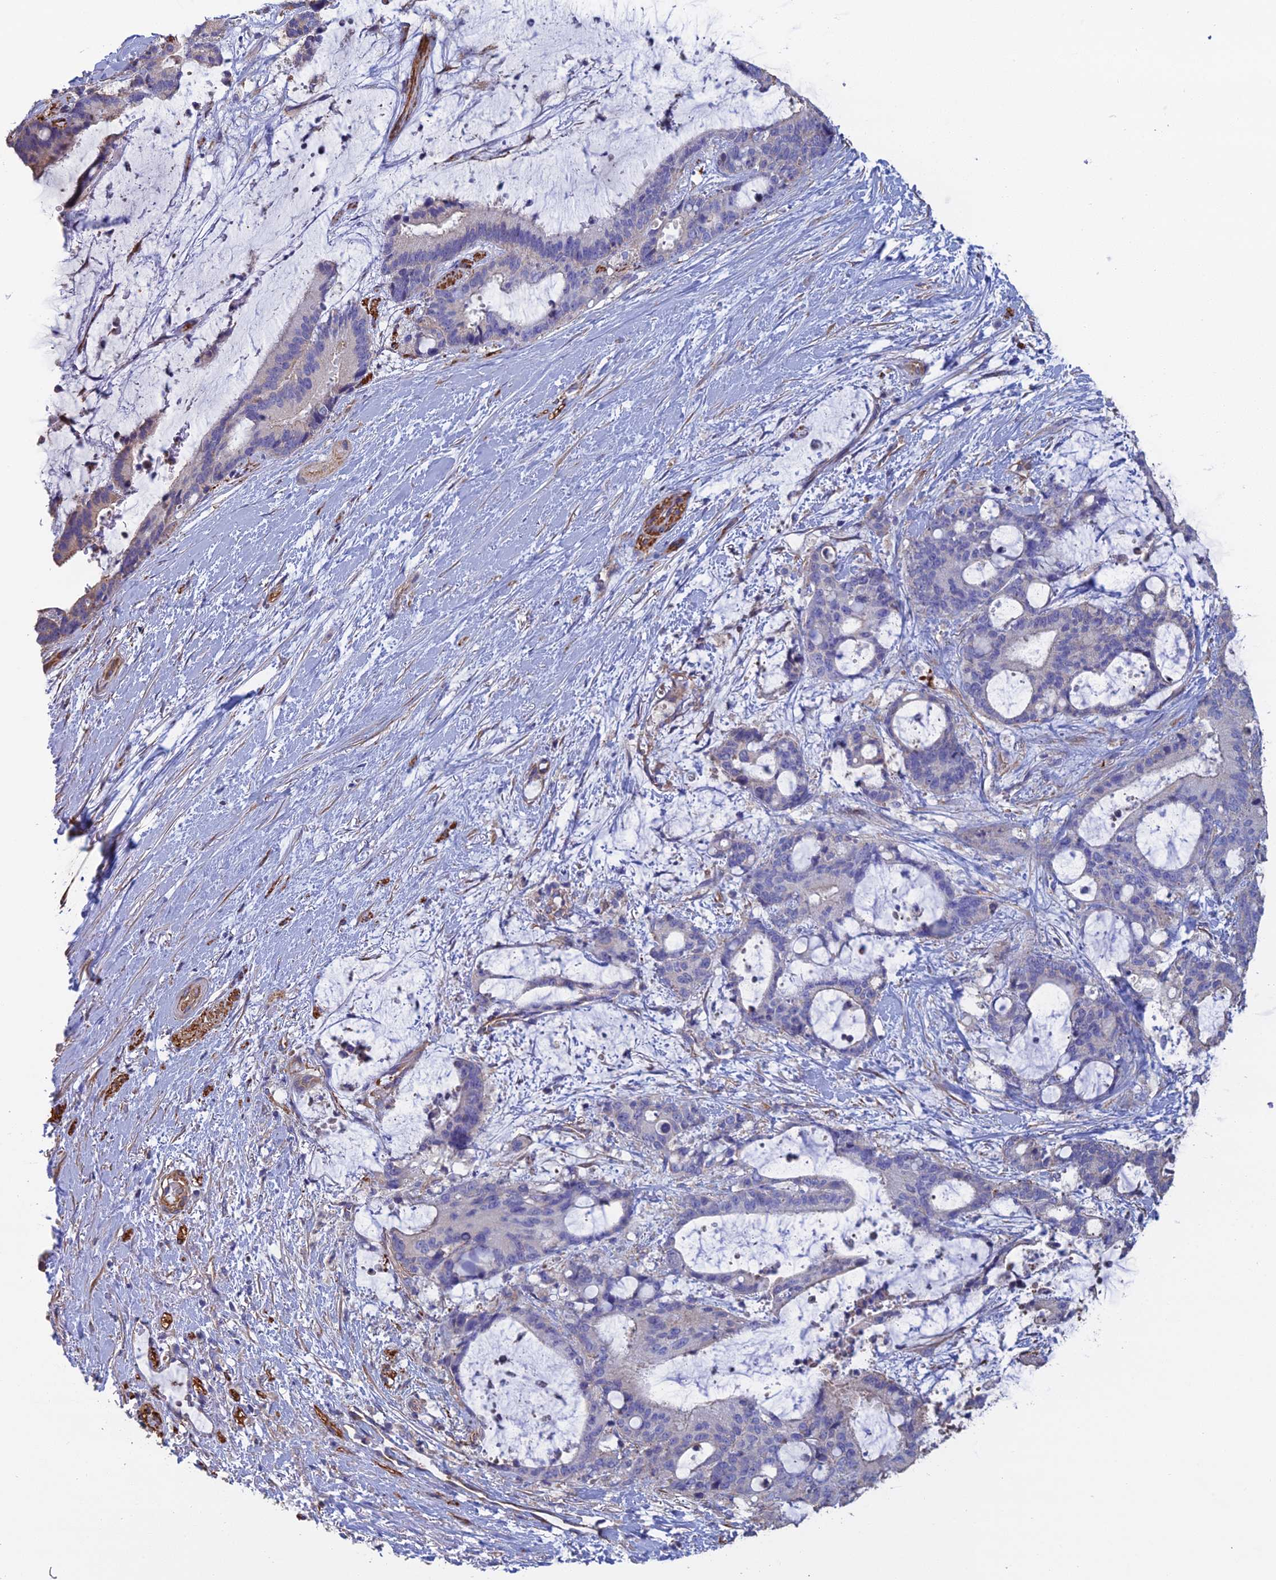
{"staining": {"intensity": "negative", "quantity": "none", "location": "none"}, "tissue": "liver cancer", "cell_type": "Tumor cells", "image_type": "cancer", "snomed": [{"axis": "morphology", "description": "Normal tissue, NOS"}, {"axis": "morphology", "description": "Cholangiocarcinoma"}, {"axis": "topography", "description": "Liver"}, {"axis": "topography", "description": "Peripheral nerve tissue"}], "caption": "Photomicrograph shows no significant protein positivity in tumor cells of liver cancer. The staining was performed using DAB (3,3'-diaminobenzidine) to visualize the protein expression in brown, while the nuclei were stained in blue with hematoxylin (Magnification: 20x).", "gene": "PCDHA5", "patient": {"sex": "female", "age": 73}}